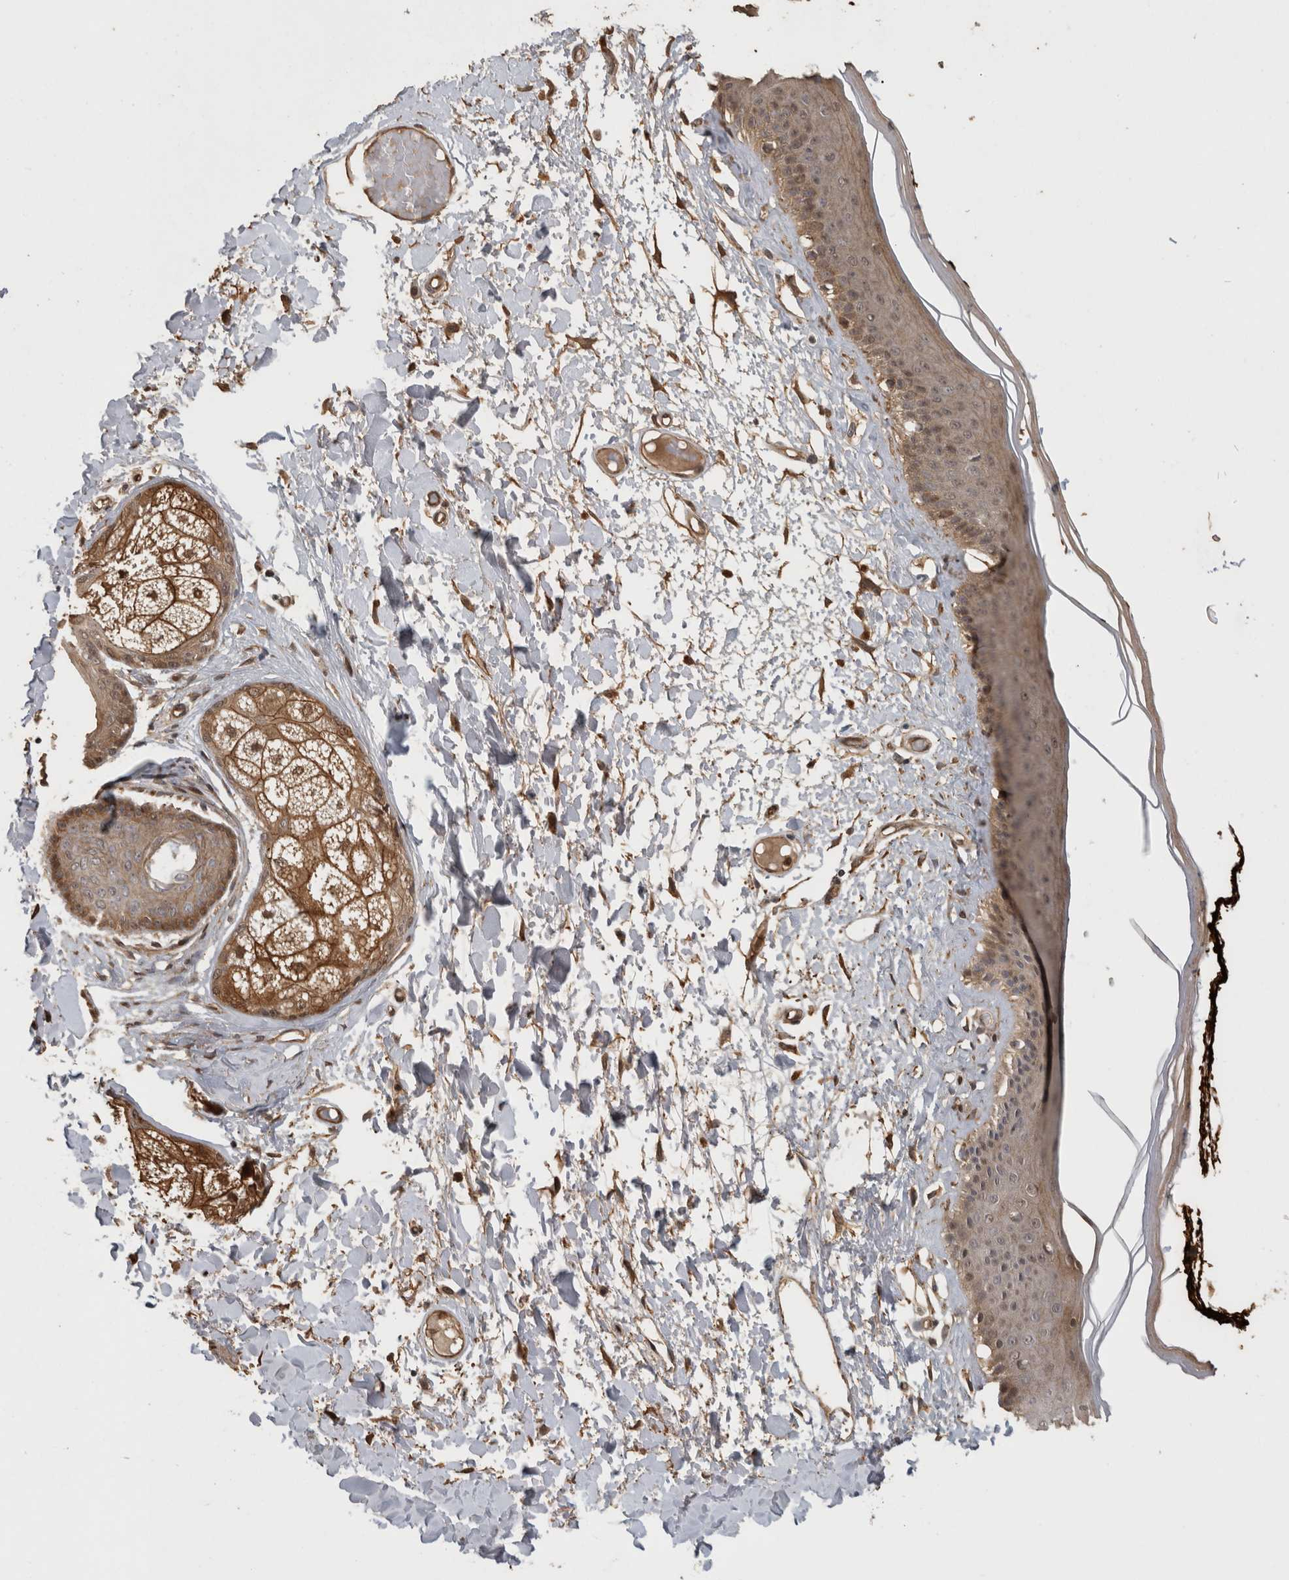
{"staining": {"intensity": "moderate", "quantity": "<25%", "location": "cytoplasmic/membranous"}, "tissue": "skin", "cell_type": "Epidermal cells", "image_type": "normal", "snomed": [{"axis": "morphology", "description": "Normal tissue, NOS"}, {"axis": "topography", "description": "Vulva"}], "caption": "Normal skin was stained to show a protein in brown. There is low levels of moderate cytoplasmic/membranous expression in approximately <25% of epidermal cells. The staining is performed using DAB brown chromogen to label protein expression. The nuclei are counter-stained blue using hematoxylin.", "gene": "RHPN1", "patient": {"sex": "female", "age": 73}}